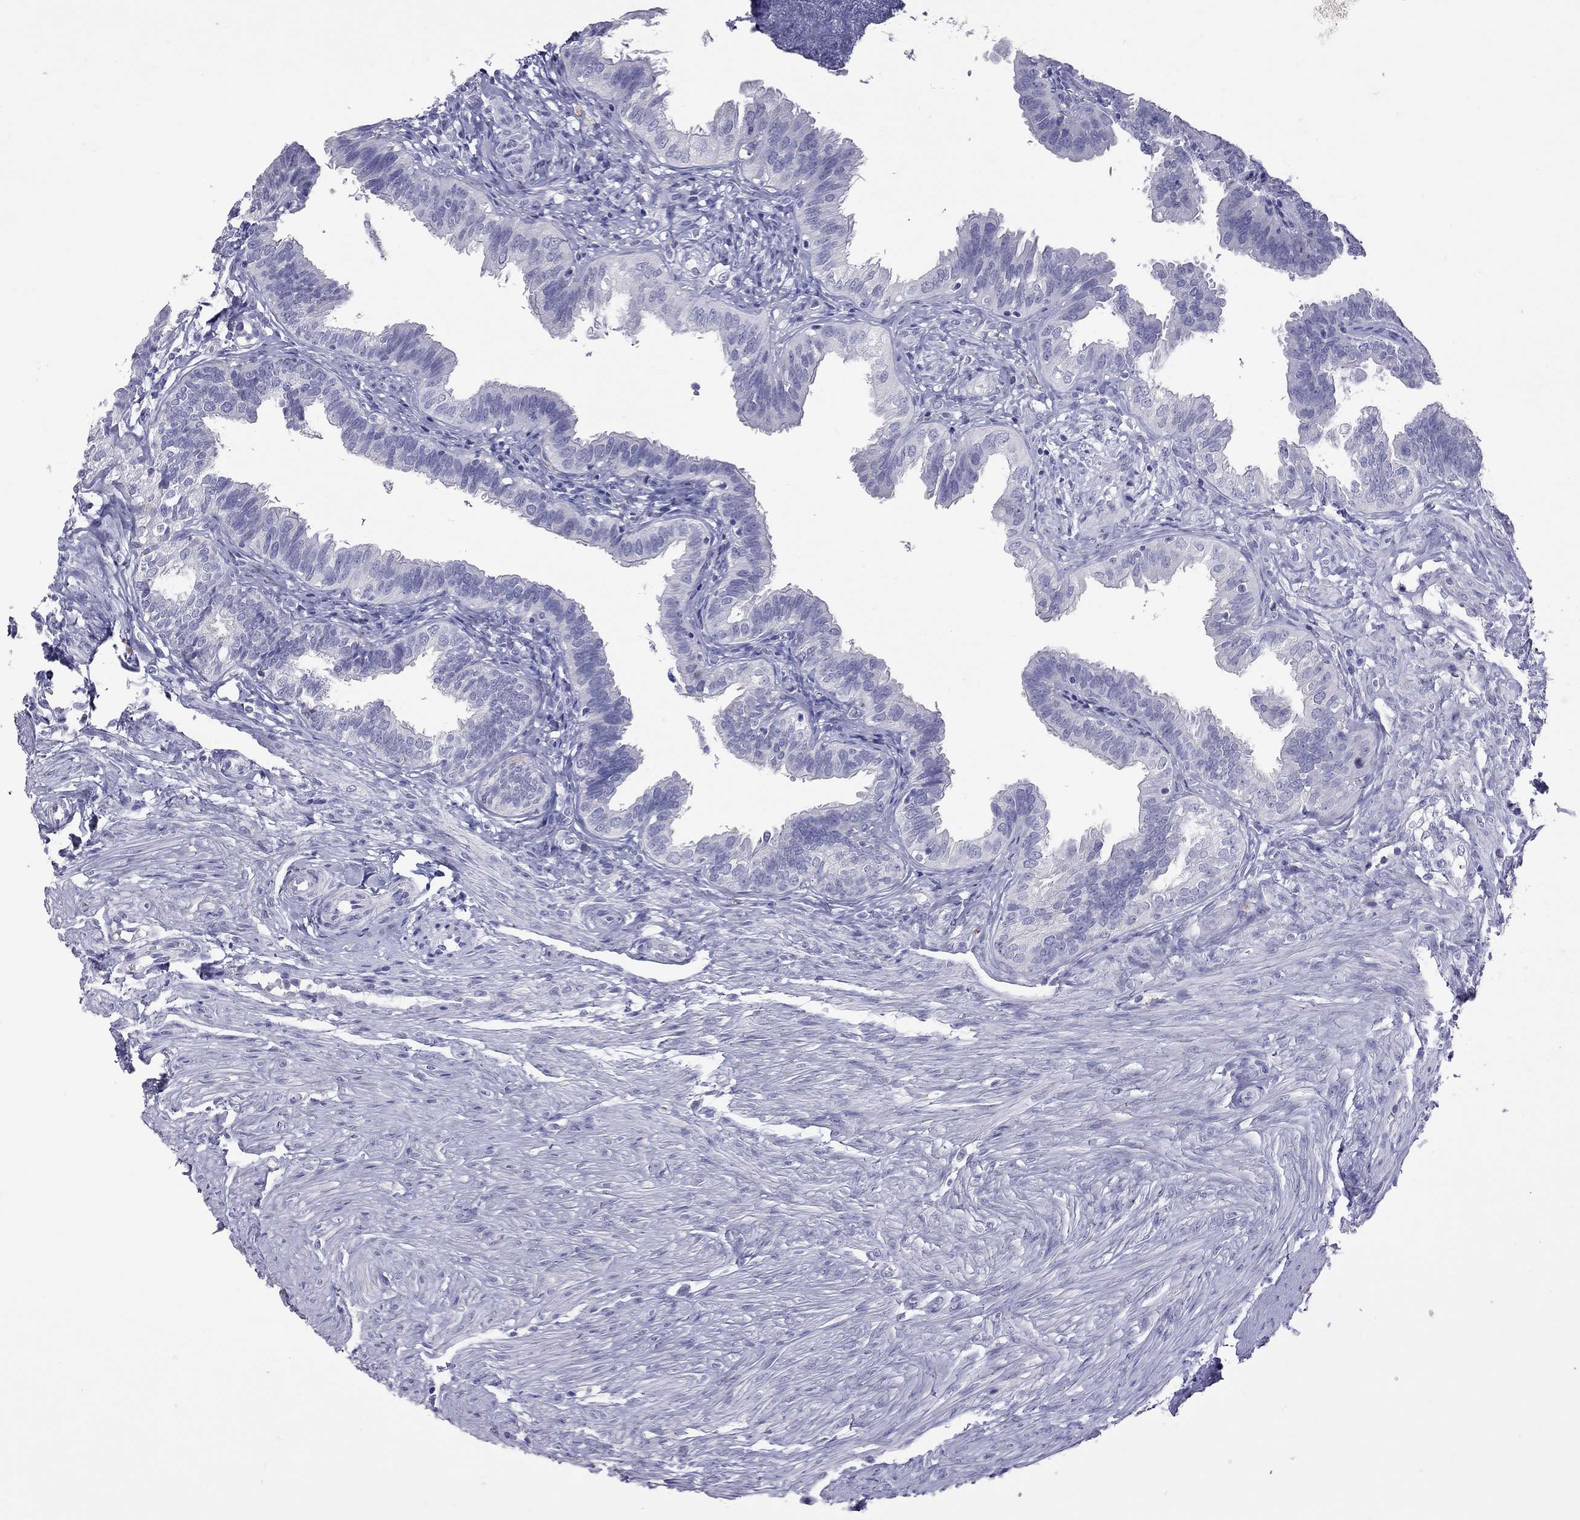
{"staining": {"intensity": "negative", "quantity": "none", "location": "none"}, "tissue": "fallopian tube", "cell_type": "Glandular cells", "image_type": "normal", "snomed": [{"axis": "morphology", "description": "Normal tissue, NOS"}, {"axis": "topography", "description": "Fallopian tube"}], "caption": "This is an immunohistochemistry (IHC) image of benign human fallopian tube. There is no positivity in glandular cells.", "gene": "SLAMF1", "patient": {"sex": "female", "age": 39}}